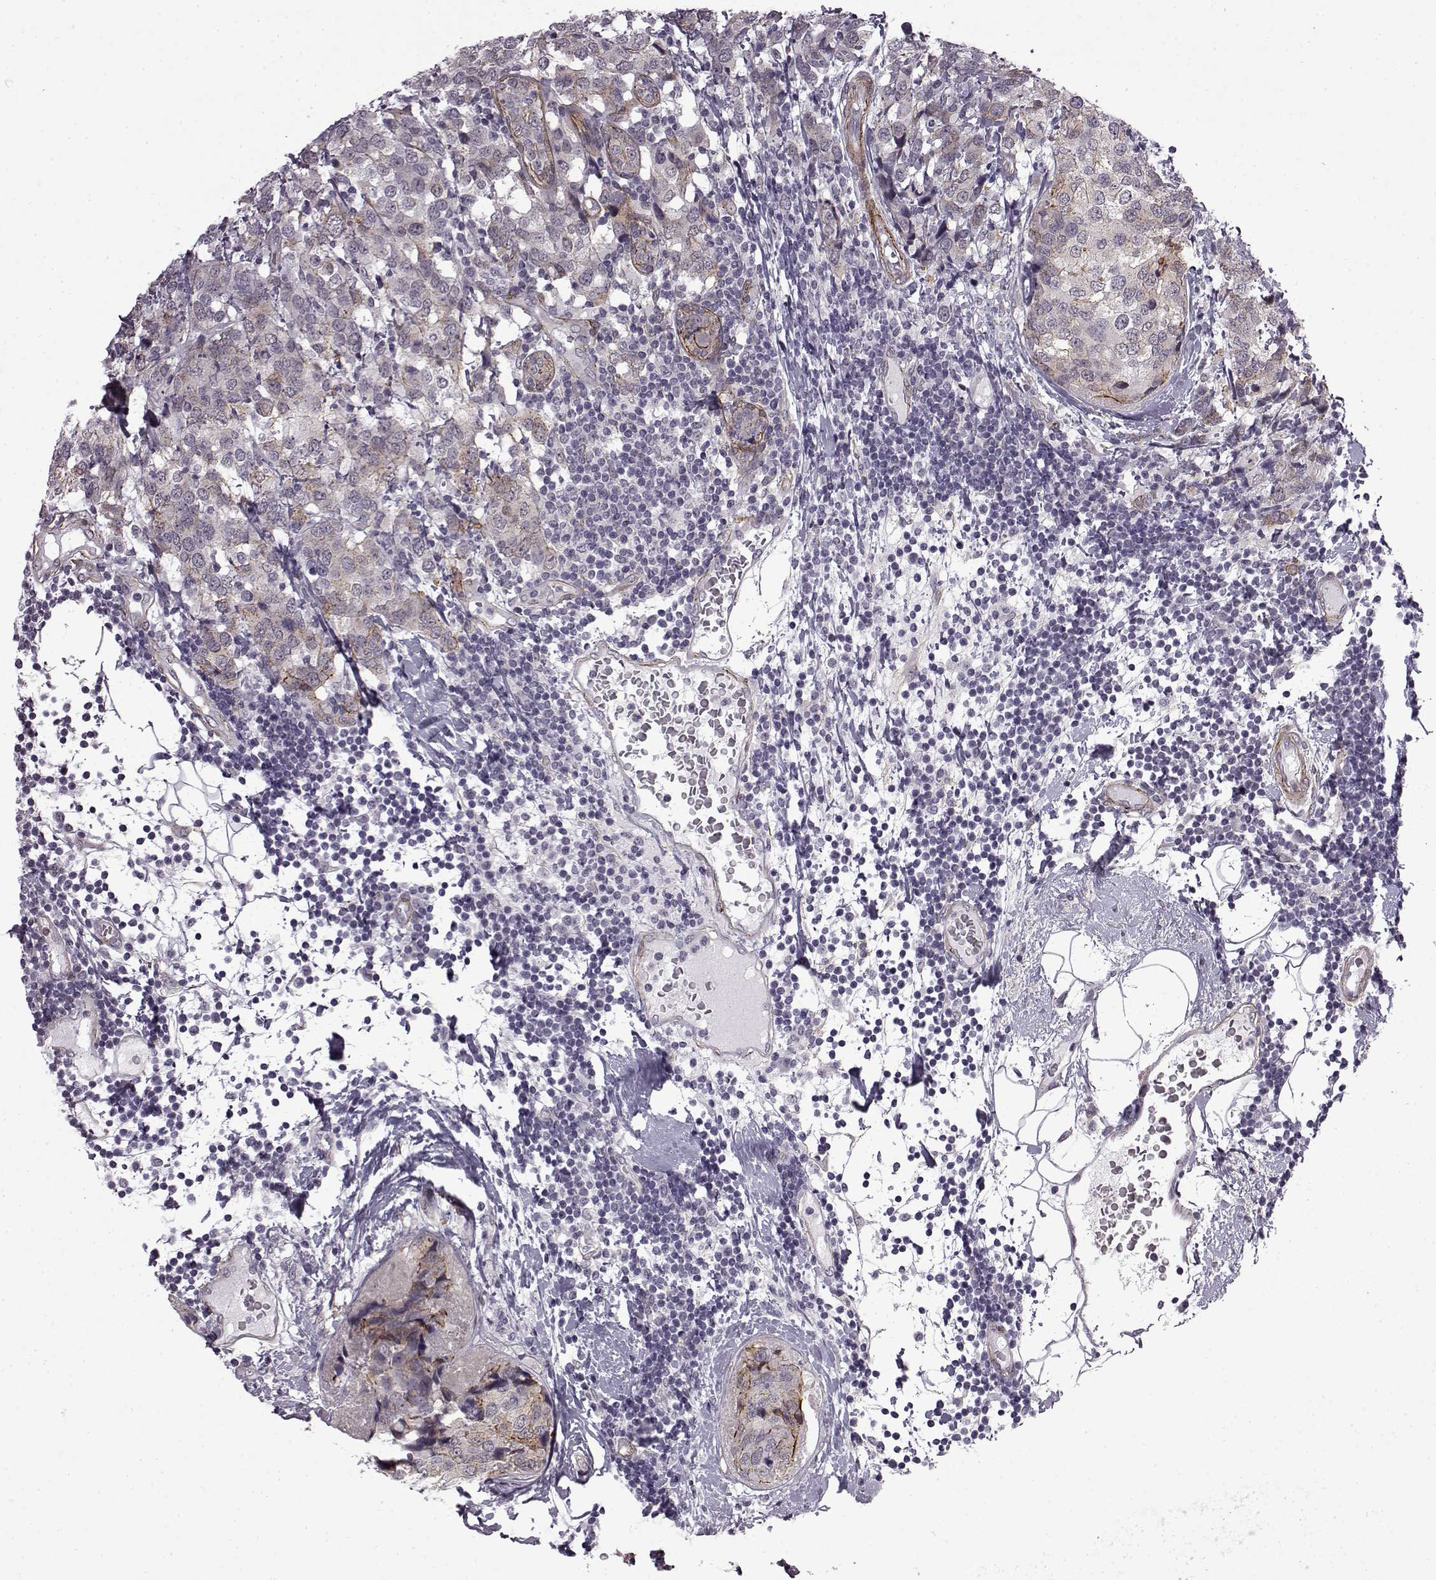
{"staining": {"intensity": "negative", "quantity": "none", "location": "none"}, "tissue": "breast cancer", "cell_type": "Tumor cells", "image_type": "cancer", "snomed": [{"axis": "morphology", "description": "Lobular carcinoma"}, {"axis": "topography", "description": "Breast"}], "caption": "Human breast cancer stained for a protein using immunohistochemistry exhibits no positivity in tumor cells.", "gene": "SYNPO2", "patient": {"sex": "female", "age": 59}}